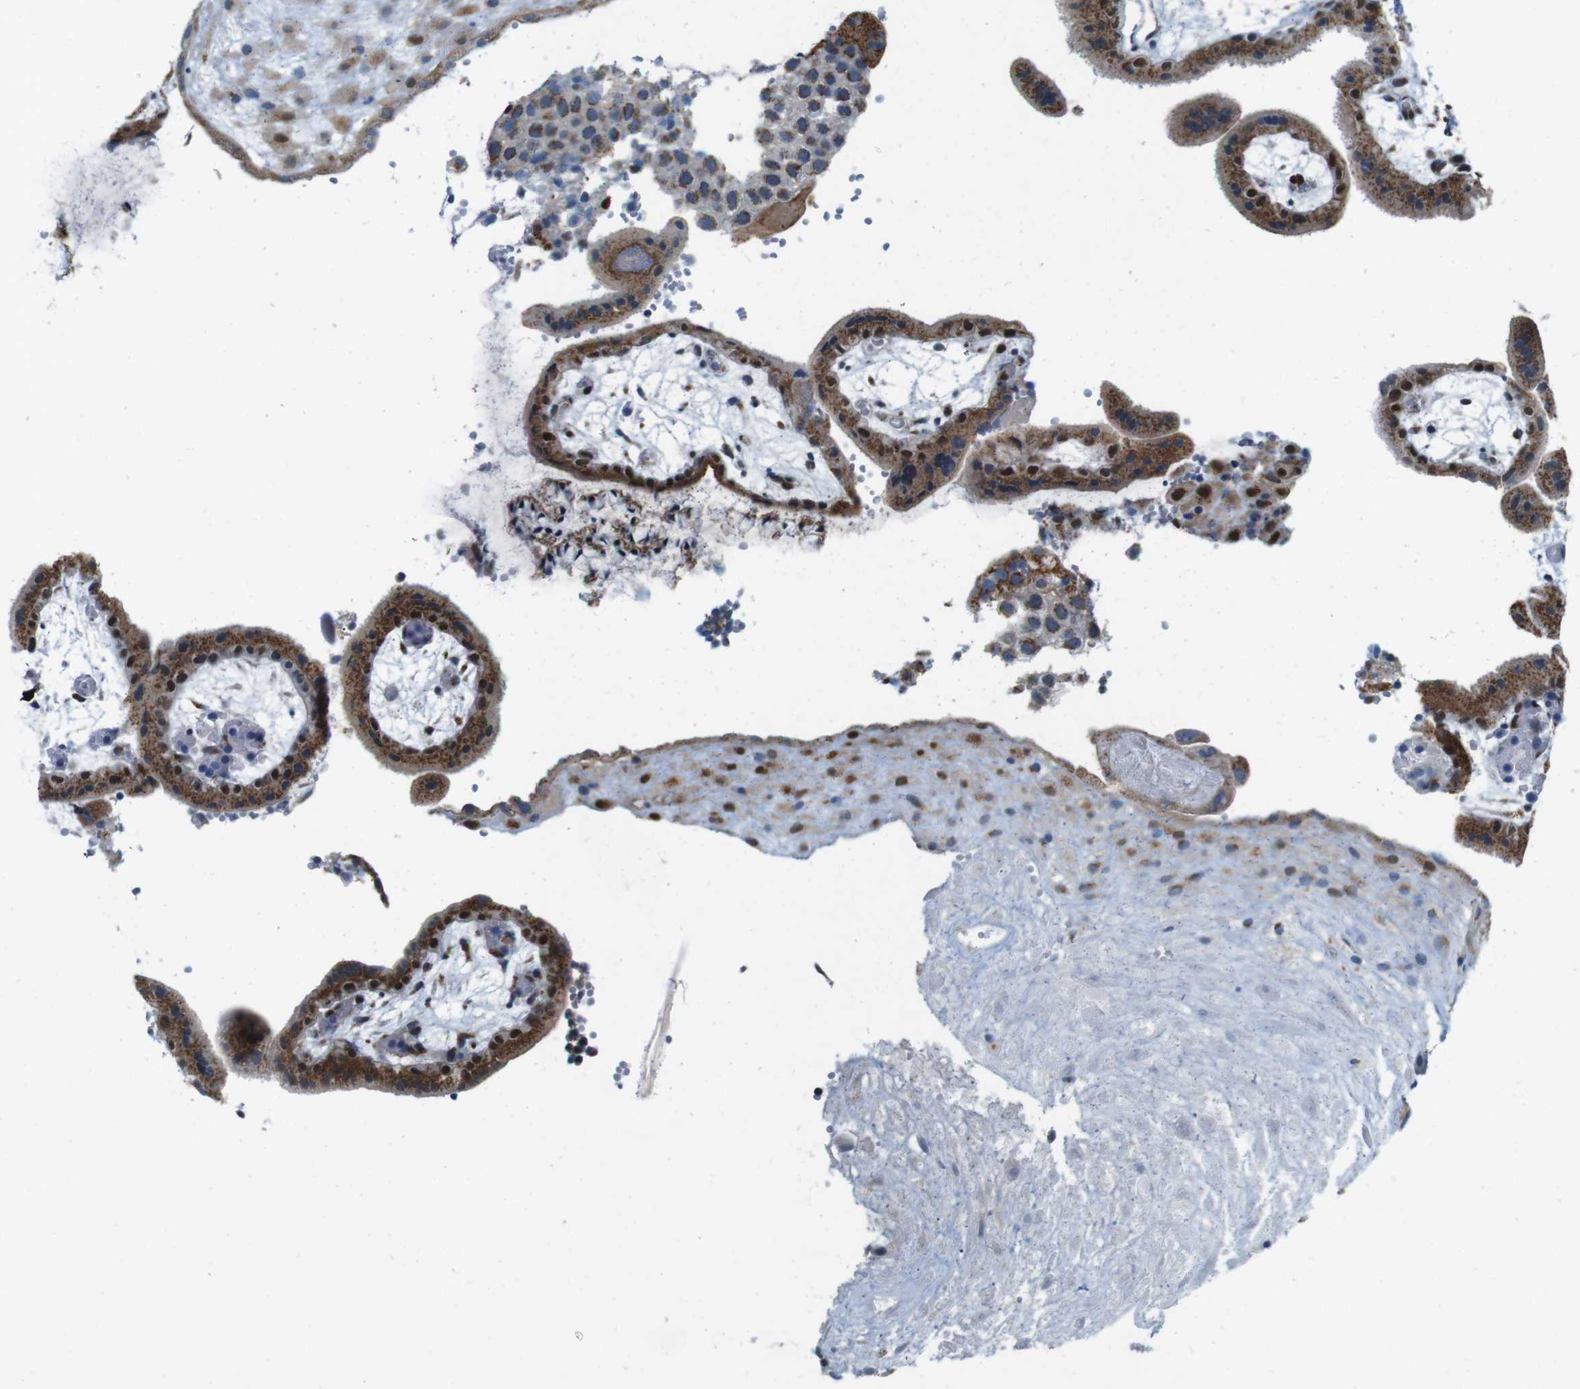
{"staining": {"intensity": "strong", "quantity": ">75%", "location": "cytoplasmic/membranous"}, "tissue": "placenta", "cell_type": "Decidual cells", "image_type": "normal", "snomed": [{"axis": "morphology", "description": "Normal tissue, NOS"}, {"axis": "topography", "description": "Placenta"}], "caption": "An image showing strong cytoplasmic/membranous expression in approximately >75% of decidual cells in unremarkable placenta, as visualized by brown immunohistochemical staining.", "gene": "SKI", "patient": {"sex": "female", "age": 18}}